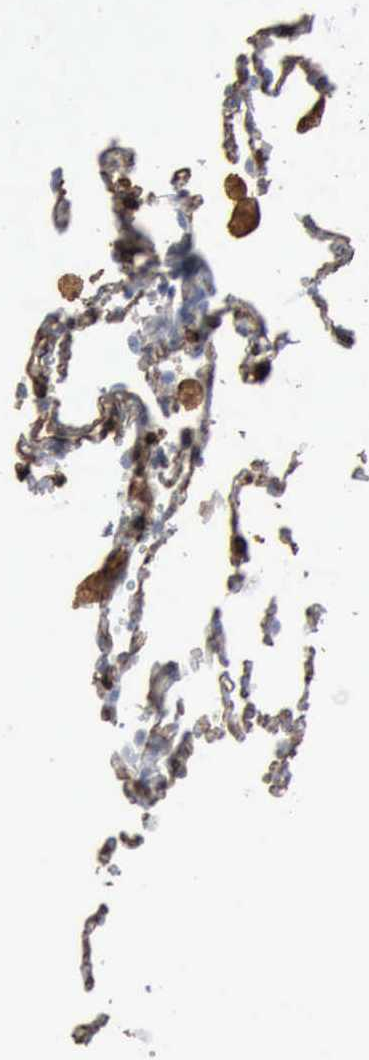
{"staining": {"intensity": "moderate", "quantity": "<25%", "location": "nuclear"}, "tissue": "lung", "cell_type": "Alveolar cells", "image_type": "normal", "snomed": [{"axis": "morphology", "description": "Normal tissue, NOS"}, {"axis": "topography", "description": "Lung"}], "caption": "Immunohistochemistry image of normal human lung stained for a protein (brown), which shows low levels of moderate nuclear expression in approximately <25% of alveolar cells.", "gene": "CCNE1", "patient": {"sex": "male", "age": 71}}